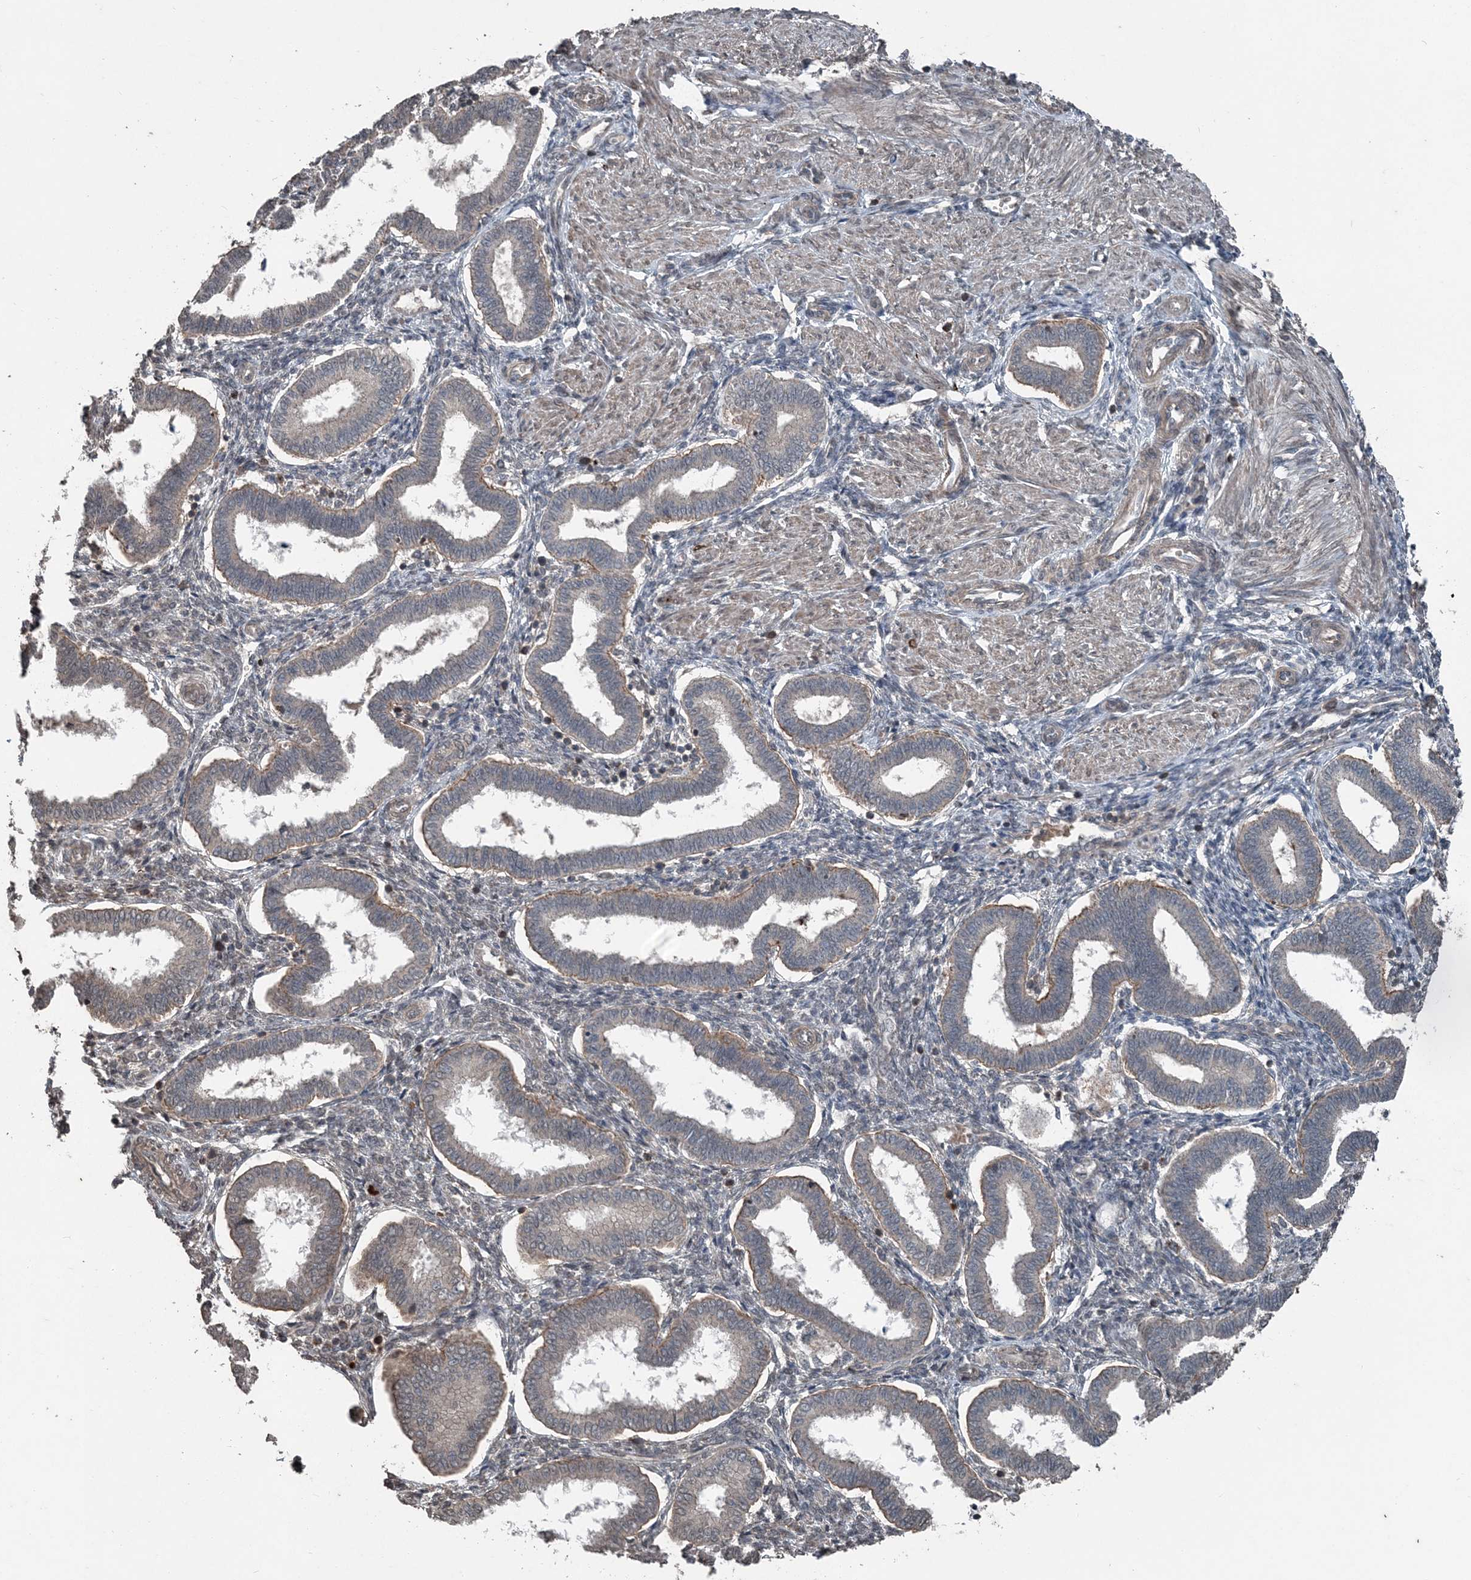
{"staining": {"intensity": "weak", "quantity": "<25%", "location": "cytoplasmic/membranous,nuclear"}, "tissue": "endometrium", "cell_type": "Cells in endometrial stroma", "image_type": "normal", "snomed": [{"axis": "morphology", "description": "Normal tissue, NOS"}, {"axis": "topography", "description": "Endometrium"}], "caption": "IHC of unremarkable human endometrium reveals no expression in cells in endometrial stroma.", "gene": "CFL1", "patient": {"sex": "female", "age": 24}}